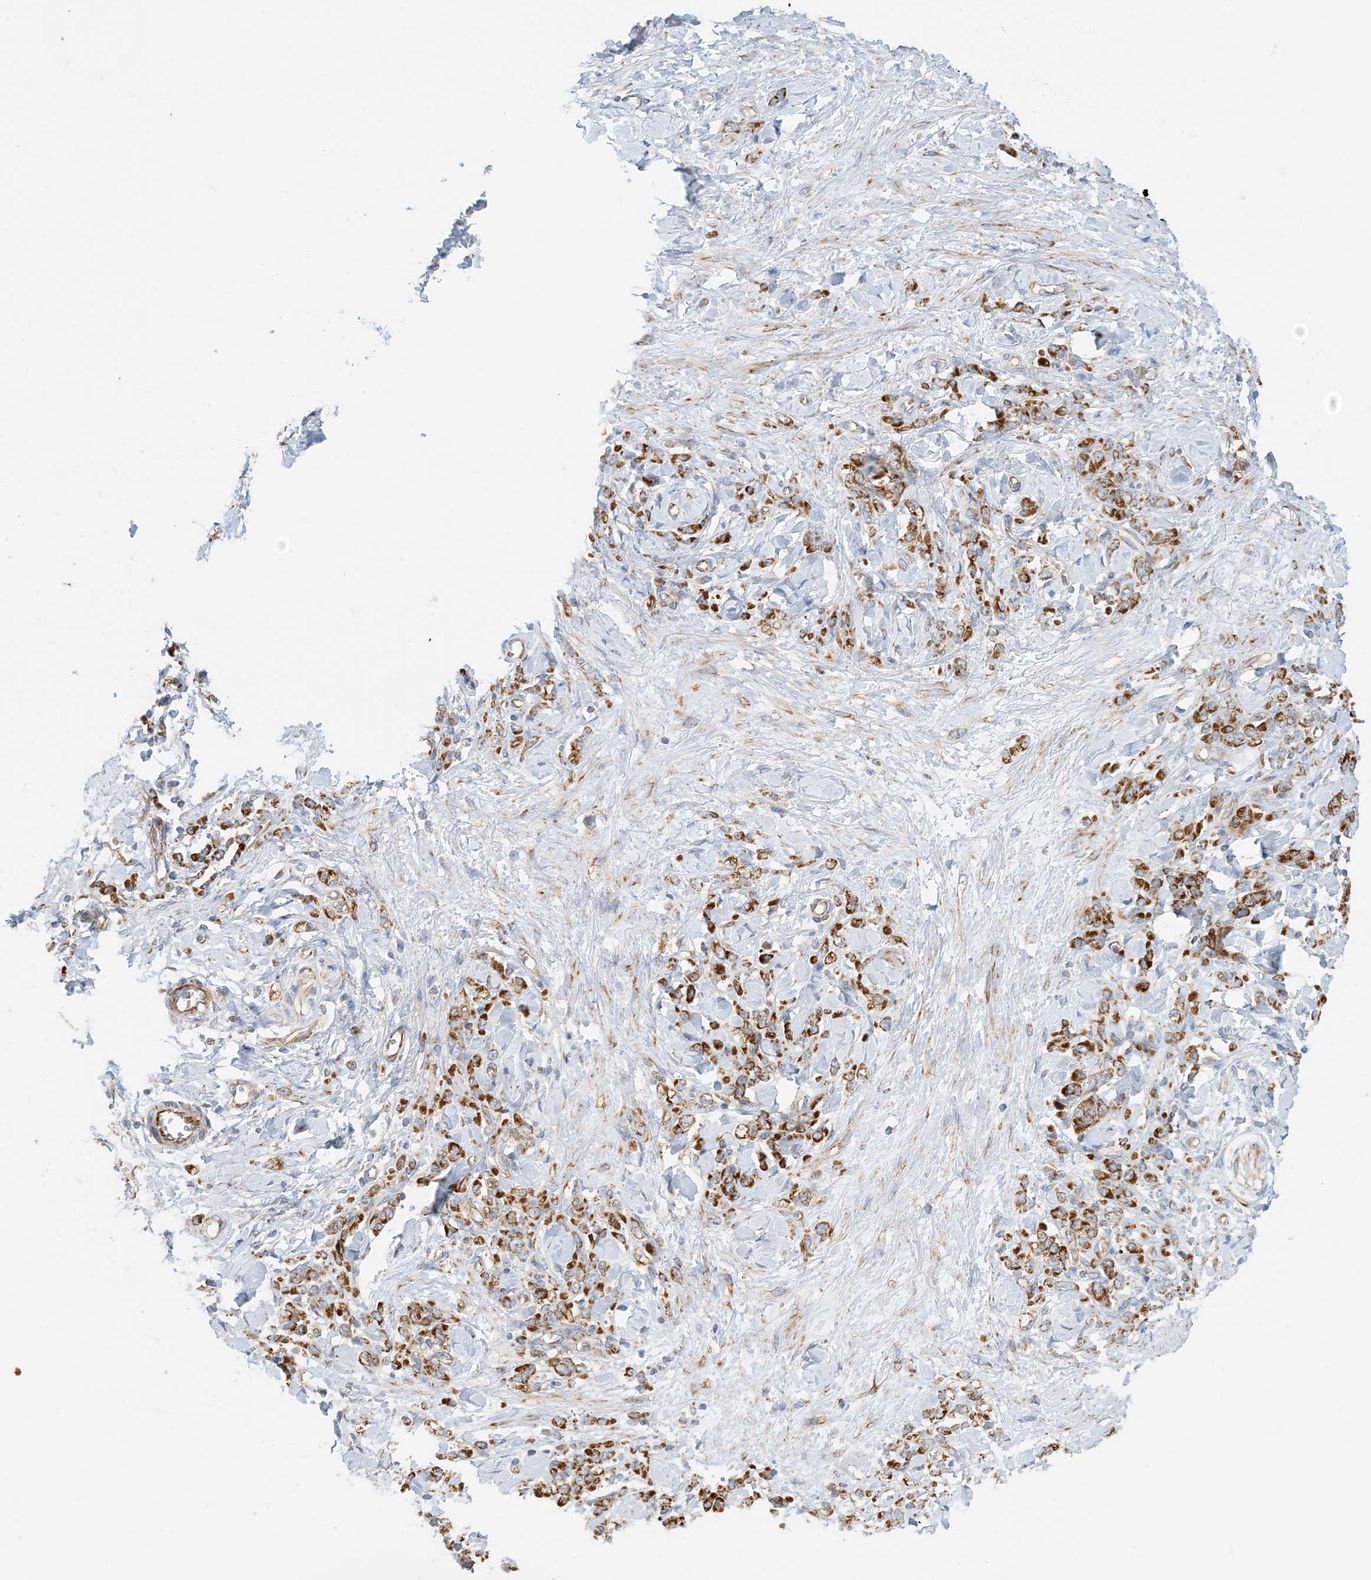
{"staining": {"intensity": "strong", "quantity": ">75%", "location": "cytoplasmic/membranous"}, "tissue": "stomach cancer", "cell_type": "Tumor cells", "image_type": "cancer", "snomed": [{"axis": "morphology", "description": "Normal tissue, NOS"}, {"axis": "morphology", "description": "Adenocarcinoma, NOS"}, {"axis": "topography", "description": "Stomach"}], "caption": "DAB immunohistochemical staining of stomach cancer demonstrates strong cytoplasmic/membranous protein staining in about >75% of tumor cells.", "gene": "COA3", "patient": {"sex": "male", "age": 82}}